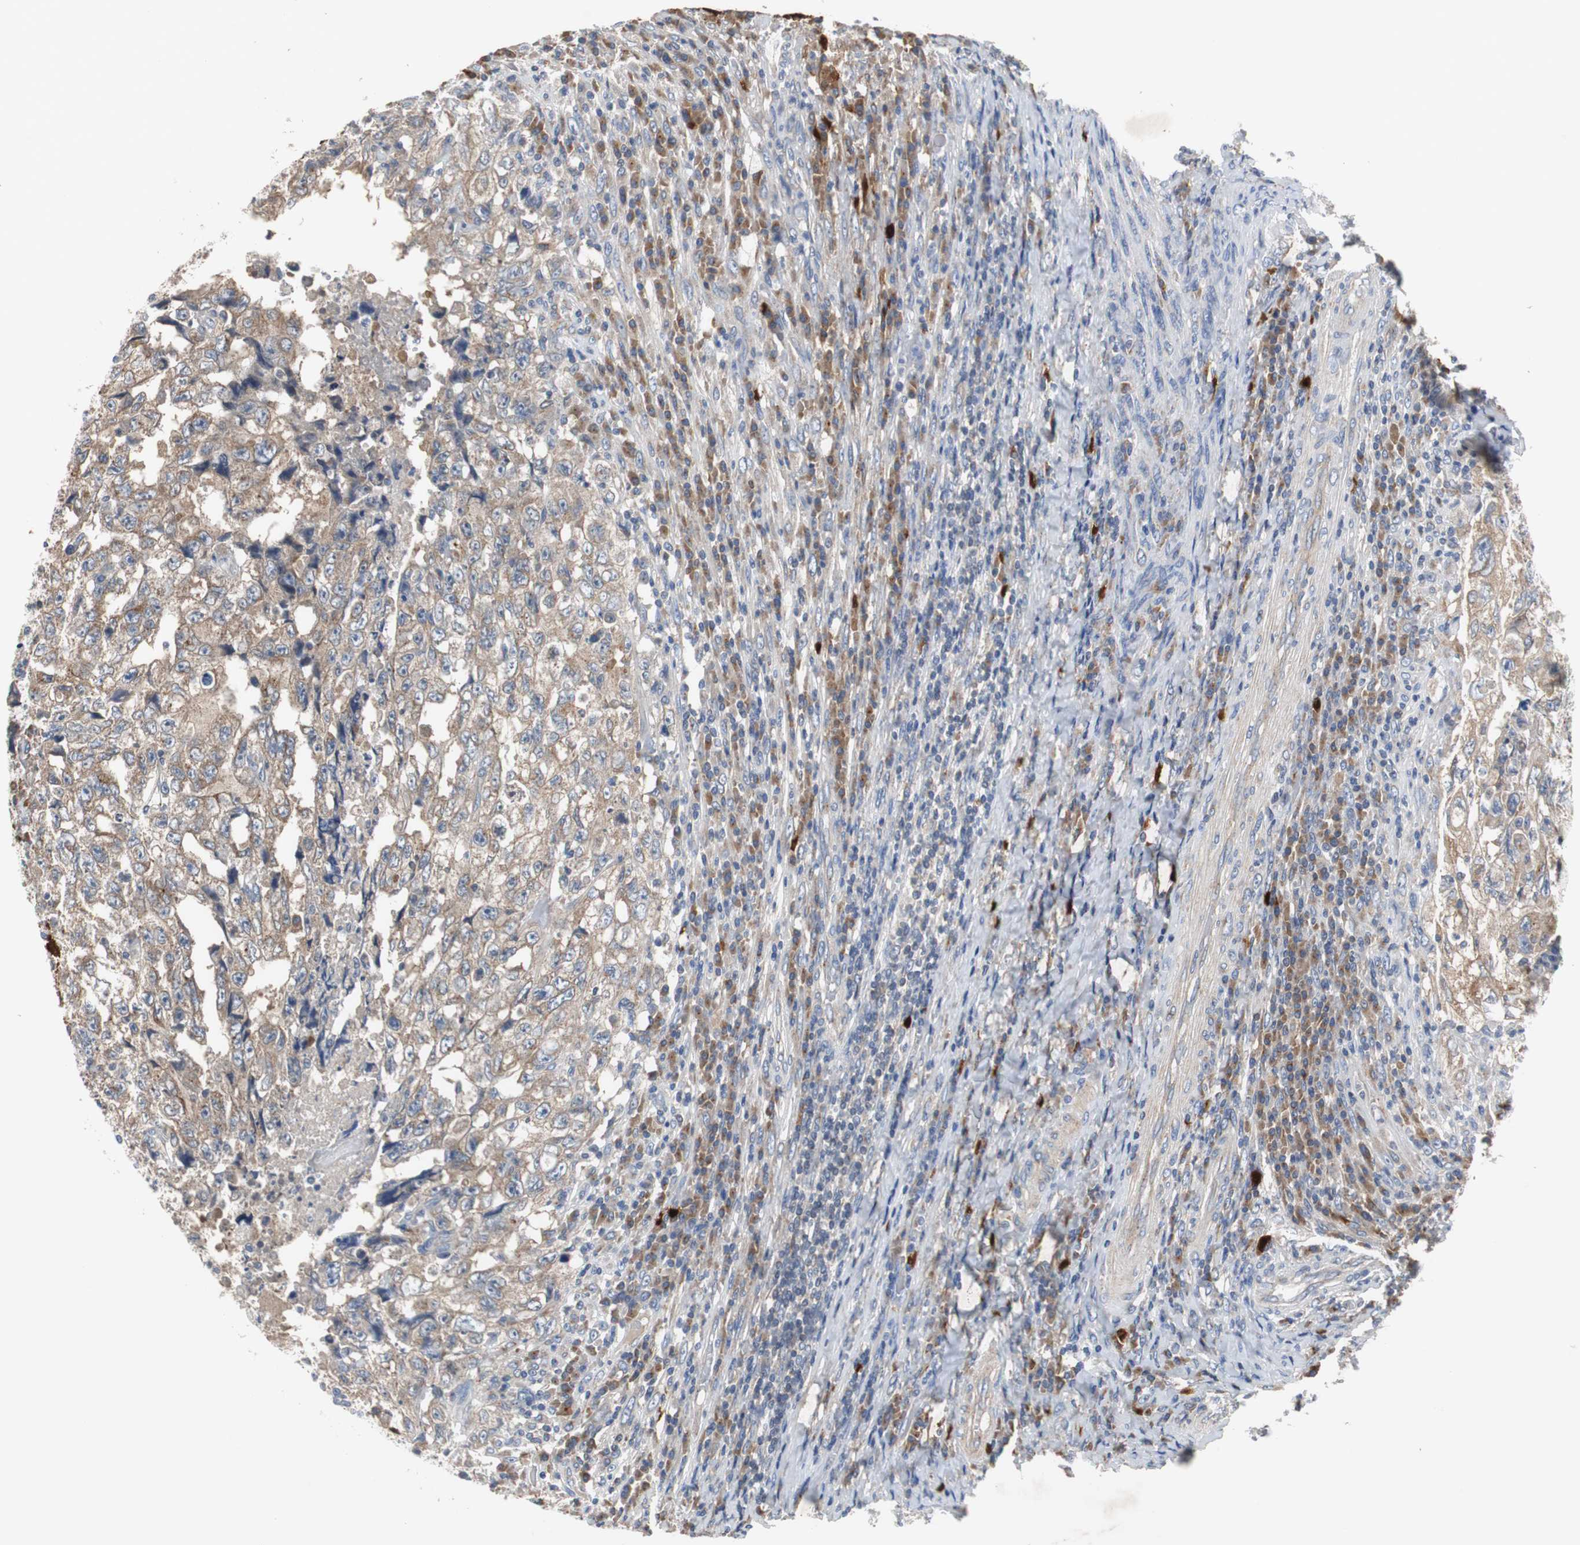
{"staining": {"intensity": "moderate", "quantity": ">75%", "location": "cytoplasmic/membranous"}, "tissue": "testis cancer", "cell_type": "Tumor cells", "image_type": "cancer", "snomed": [{"axis": "morphology", "description": "Necrosis, NOS"}, {"axis": "morphology", "description": "Carcinoma, Embryonal, NOS"}, {"axis": "topography", "description": "Testis"}], "caption": "IHC (DAB) staining of testis embryonal carcinoma displays moderate cytoplasmic/membranous protein expression in about >75% of tumor cells.", "gene": "CALB2", "patient": {"sex": "male", "age": 19}}